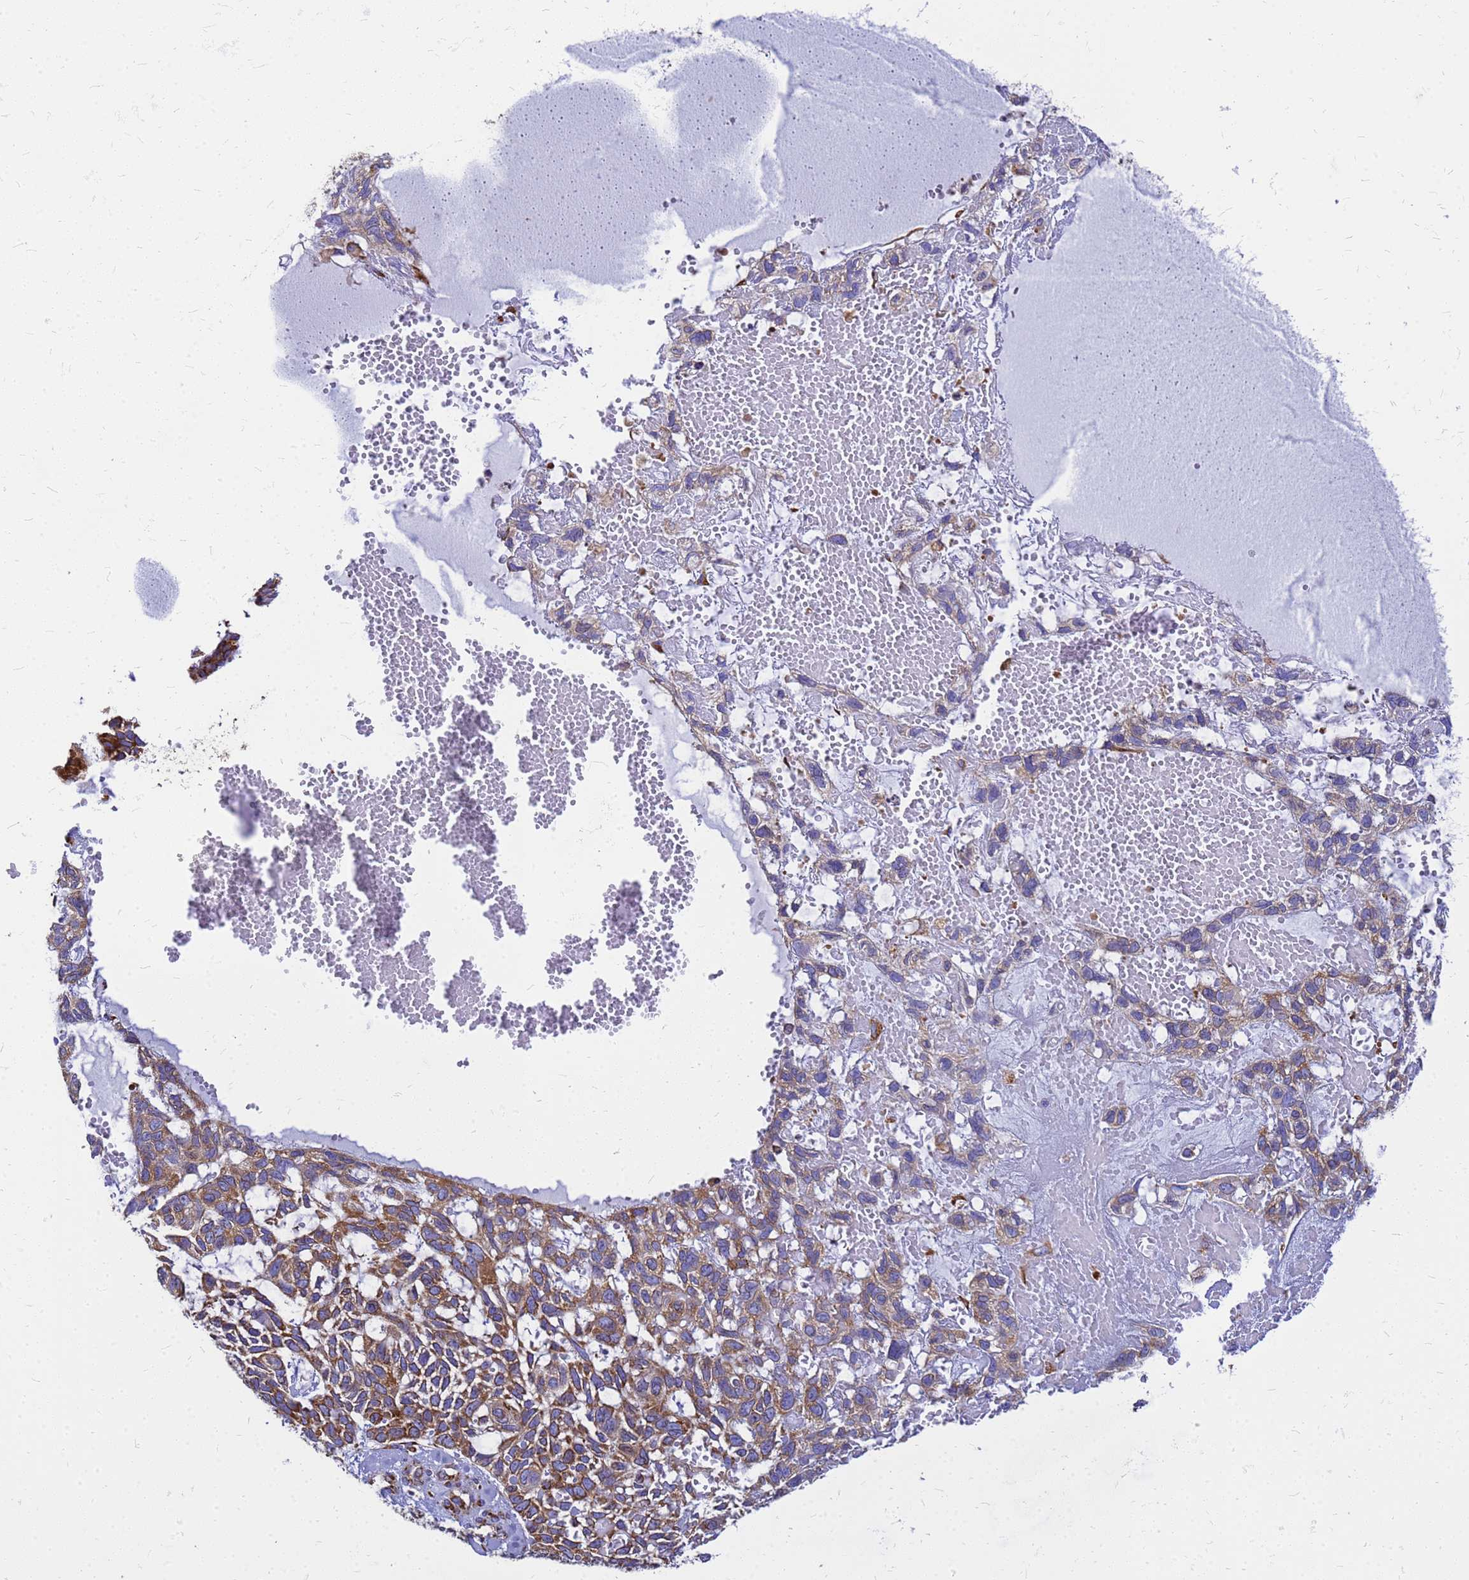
{"staining": {"intensity": "moderate", "quantity": ">75%", "location": "cytoplasmic/membranous"}, "tissue": "skin cancer", "cell_type": "Tumor cells", "image_type": "cancer", "snomed": [{"axis": "morphology", "description": "Basal cell carcinoma"}, {"axis": "topography", "description": "Skin"}], "caption": "Moderate cytoplasmic/membranous protein expression is identified in about >75% of tumor cells in skin cancer (basal cell carcinoma). (Stains: DAB in brown, nuclei in blue, Microscopy: brightfield microscopy at high magnification).", "gene": "EEF1D", "patient": {"sex": "male", "age": 88}}